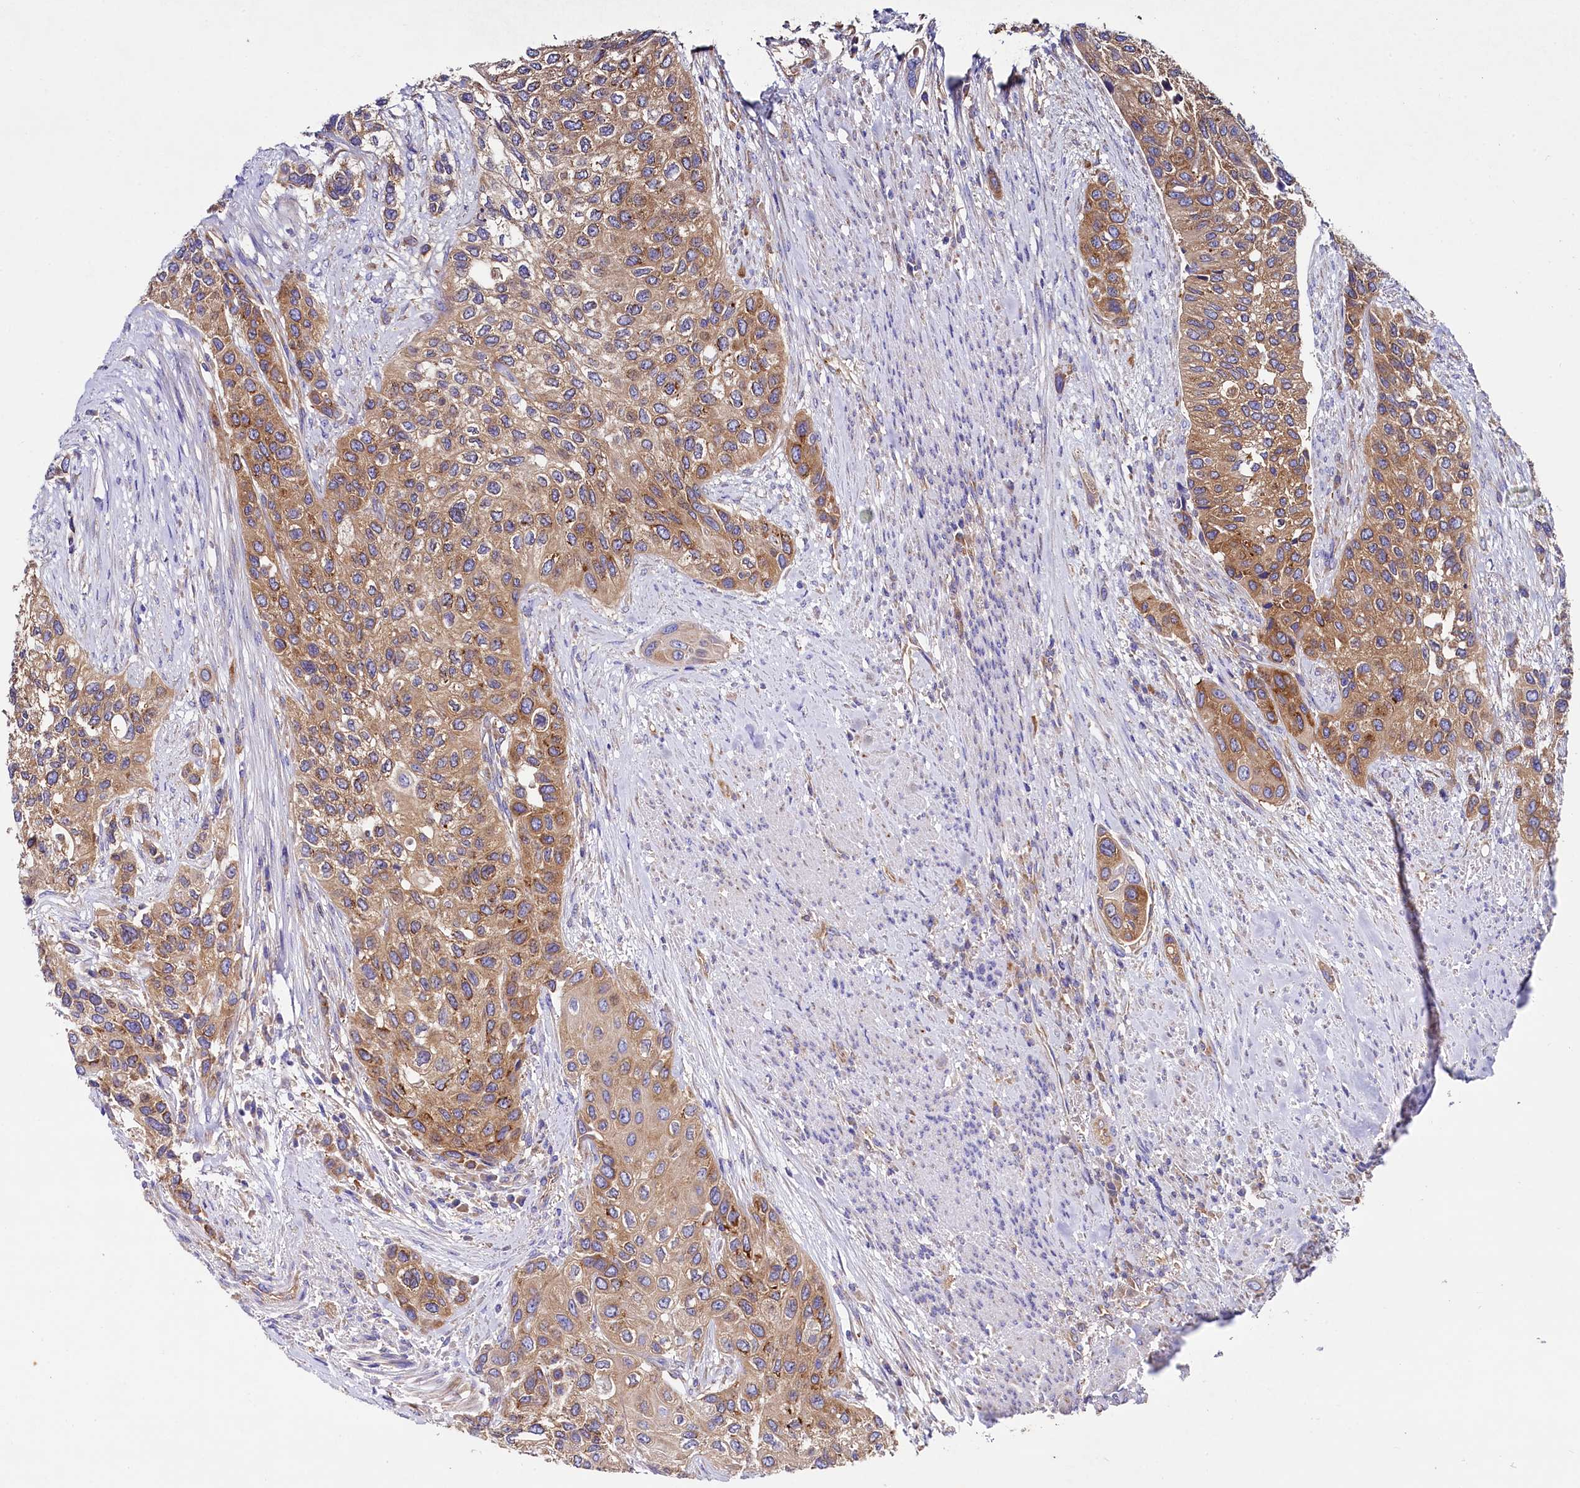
{"staining": {"intensity": "moderate", "quantity": ">75%", "location": "cytoplasmic/membranous"}, "tissue": "urothelial cancer", "cell_type": "Tumor cells", "image_type": "cancer", "snomed": [{"axis": "morphology", "description": "Normal tissue, NOS"}, {"axis": "morphology", "description": "Urothelial carcinoma, High grade"}, {"axis": "topography", "description": "Vascular tissue"}, {"axis": "topography", "description": "Urinary bladder"}], "caption": "A micrograph of human high-grade urothelial carcinoma stained for a protein demonstrates moderate cytoplasmic/membranous brown staining in tumor cells.", "gene": "QARS1", "patient": {"sex": "female", "age": 56}}